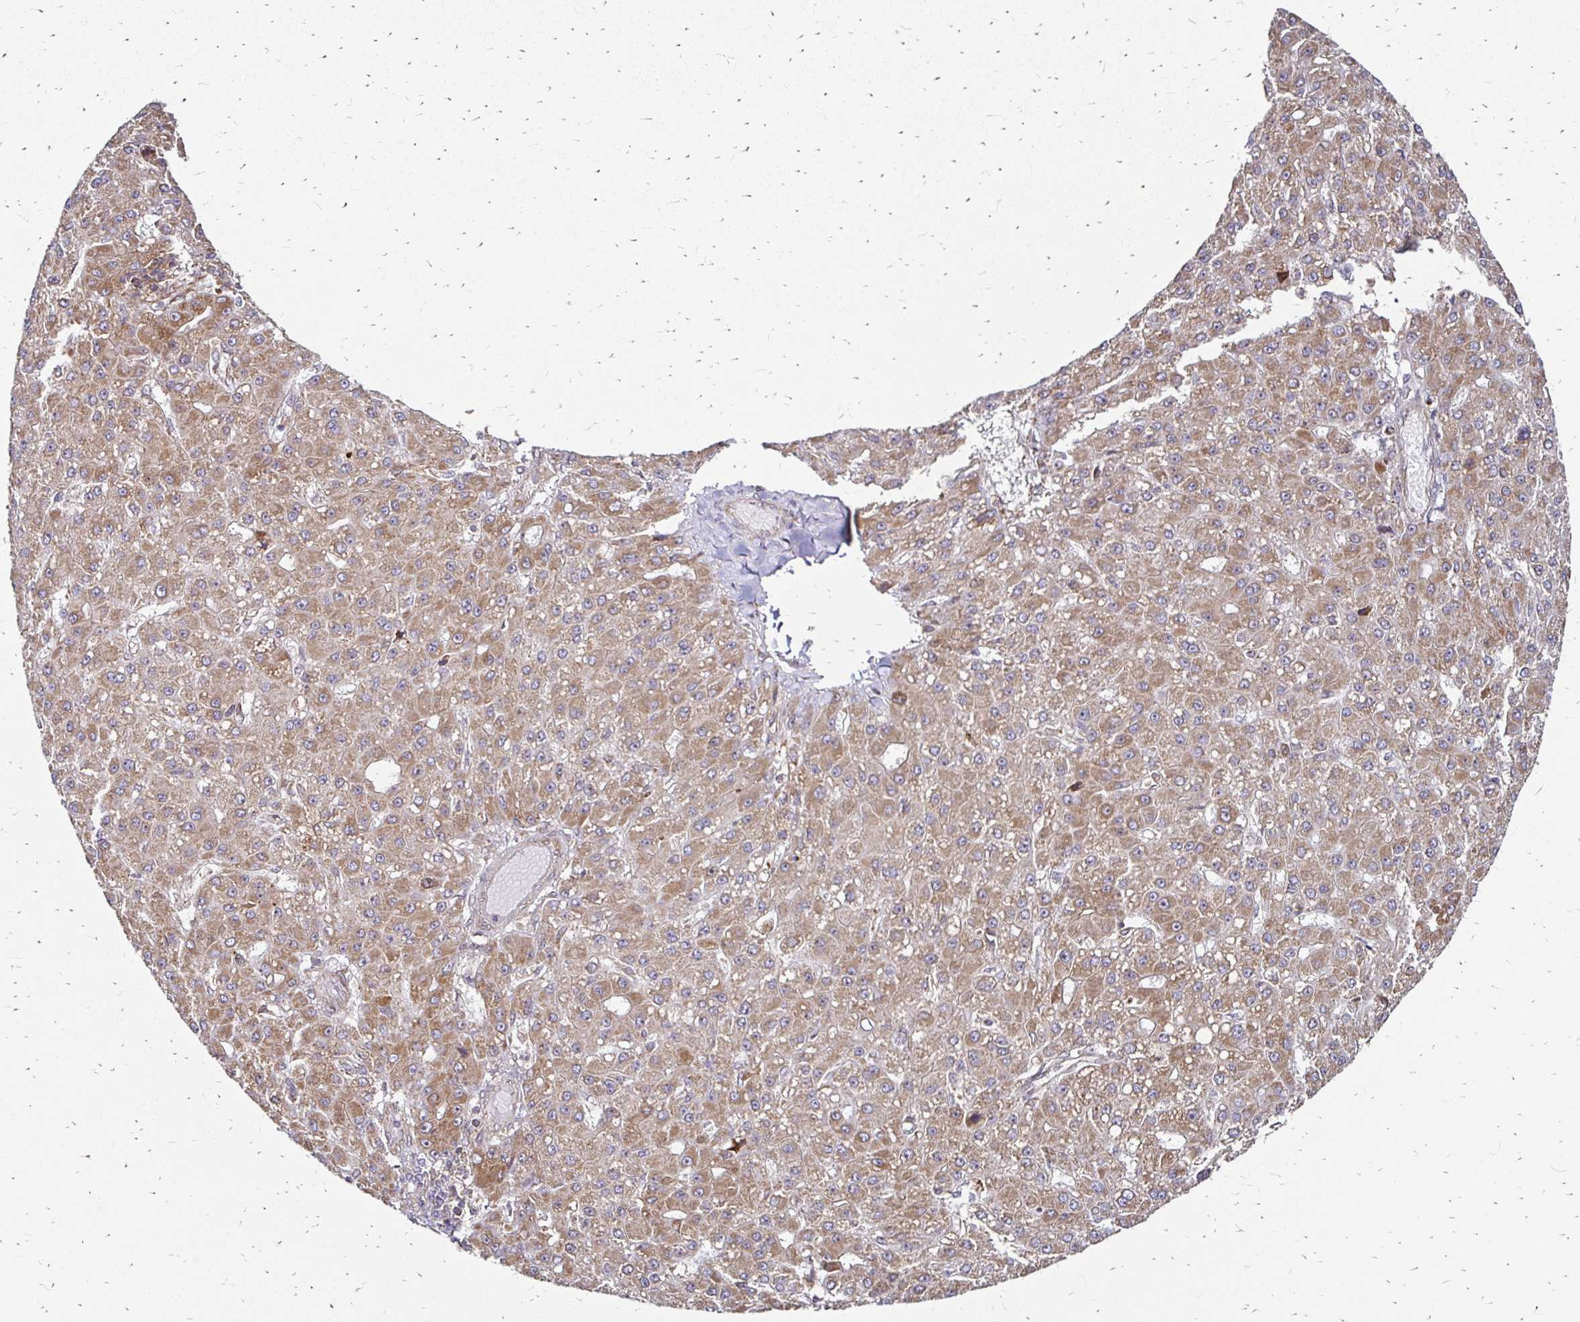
{"staining": {"intensity": "weak", "quantity": ">75%", "location": "cytoplasmic/membranous"}, "tissue": "liver cancer", "cell_type": "Tumor cells", "image_type": "cancer", "snomed": [{"axis": "morphology", "description": "Carcinoma, Hepatocellular, NOS"}, {"axis": "topography", "description": "Liver"}], "caption": "DAB immunohistochemical staining of liver hepatocellular carcinoma demonstrates weak cytoplasmic/membranous protein positivity in about >75% of tumor cells. The protein of interest is stained brown, and the nuclei are stained in blue (DAB (3,3'-diaminobenzidine) IHC with brightfield microscopy, high magnification).", "gene": "ZW10", "patient": {"sex": "male", "age": 67}}